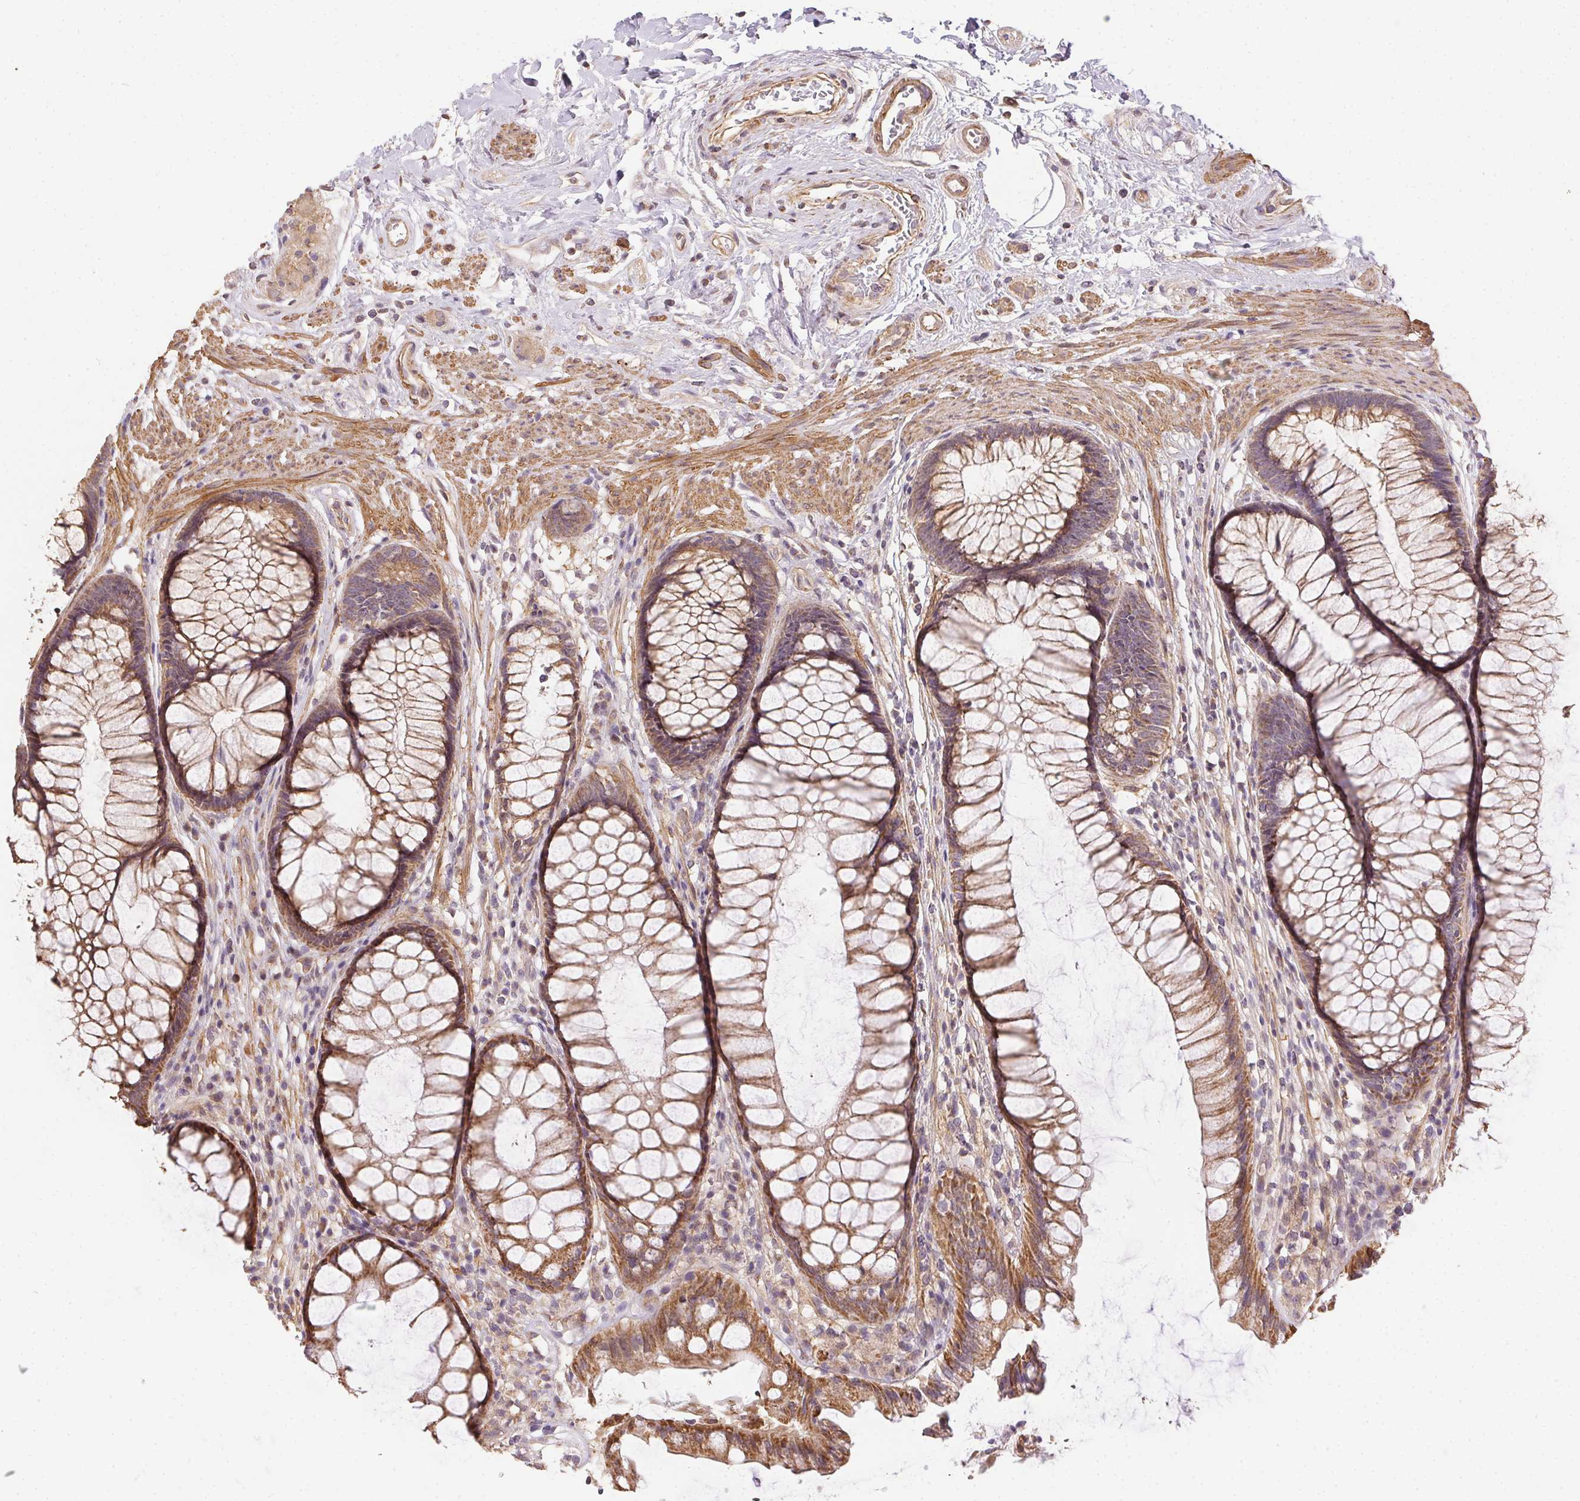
{"staining": {"intensity": "moderate", "quantity": ">75%", "location": "cytoplasmic/membranous"}, "tissue": "rectum", "cell_type": "Glandular cells", "image_type": "normal", "snomed": [{"axis": "morphology", "description": "Normal tissue, NOS"}, {"axis": "topography", "description": "Smooth muscle"}, {"axis": "topography", "description": "Rectum"}], "caption": "A micrograph showing moderate cytoplasmic/membranous positivity in about >75% of glandular cells in normal rectum, as visualized by brown immunohistochemical staining.", "gene": "REV3L", "patient": {"sex": "male", "age": 53}}